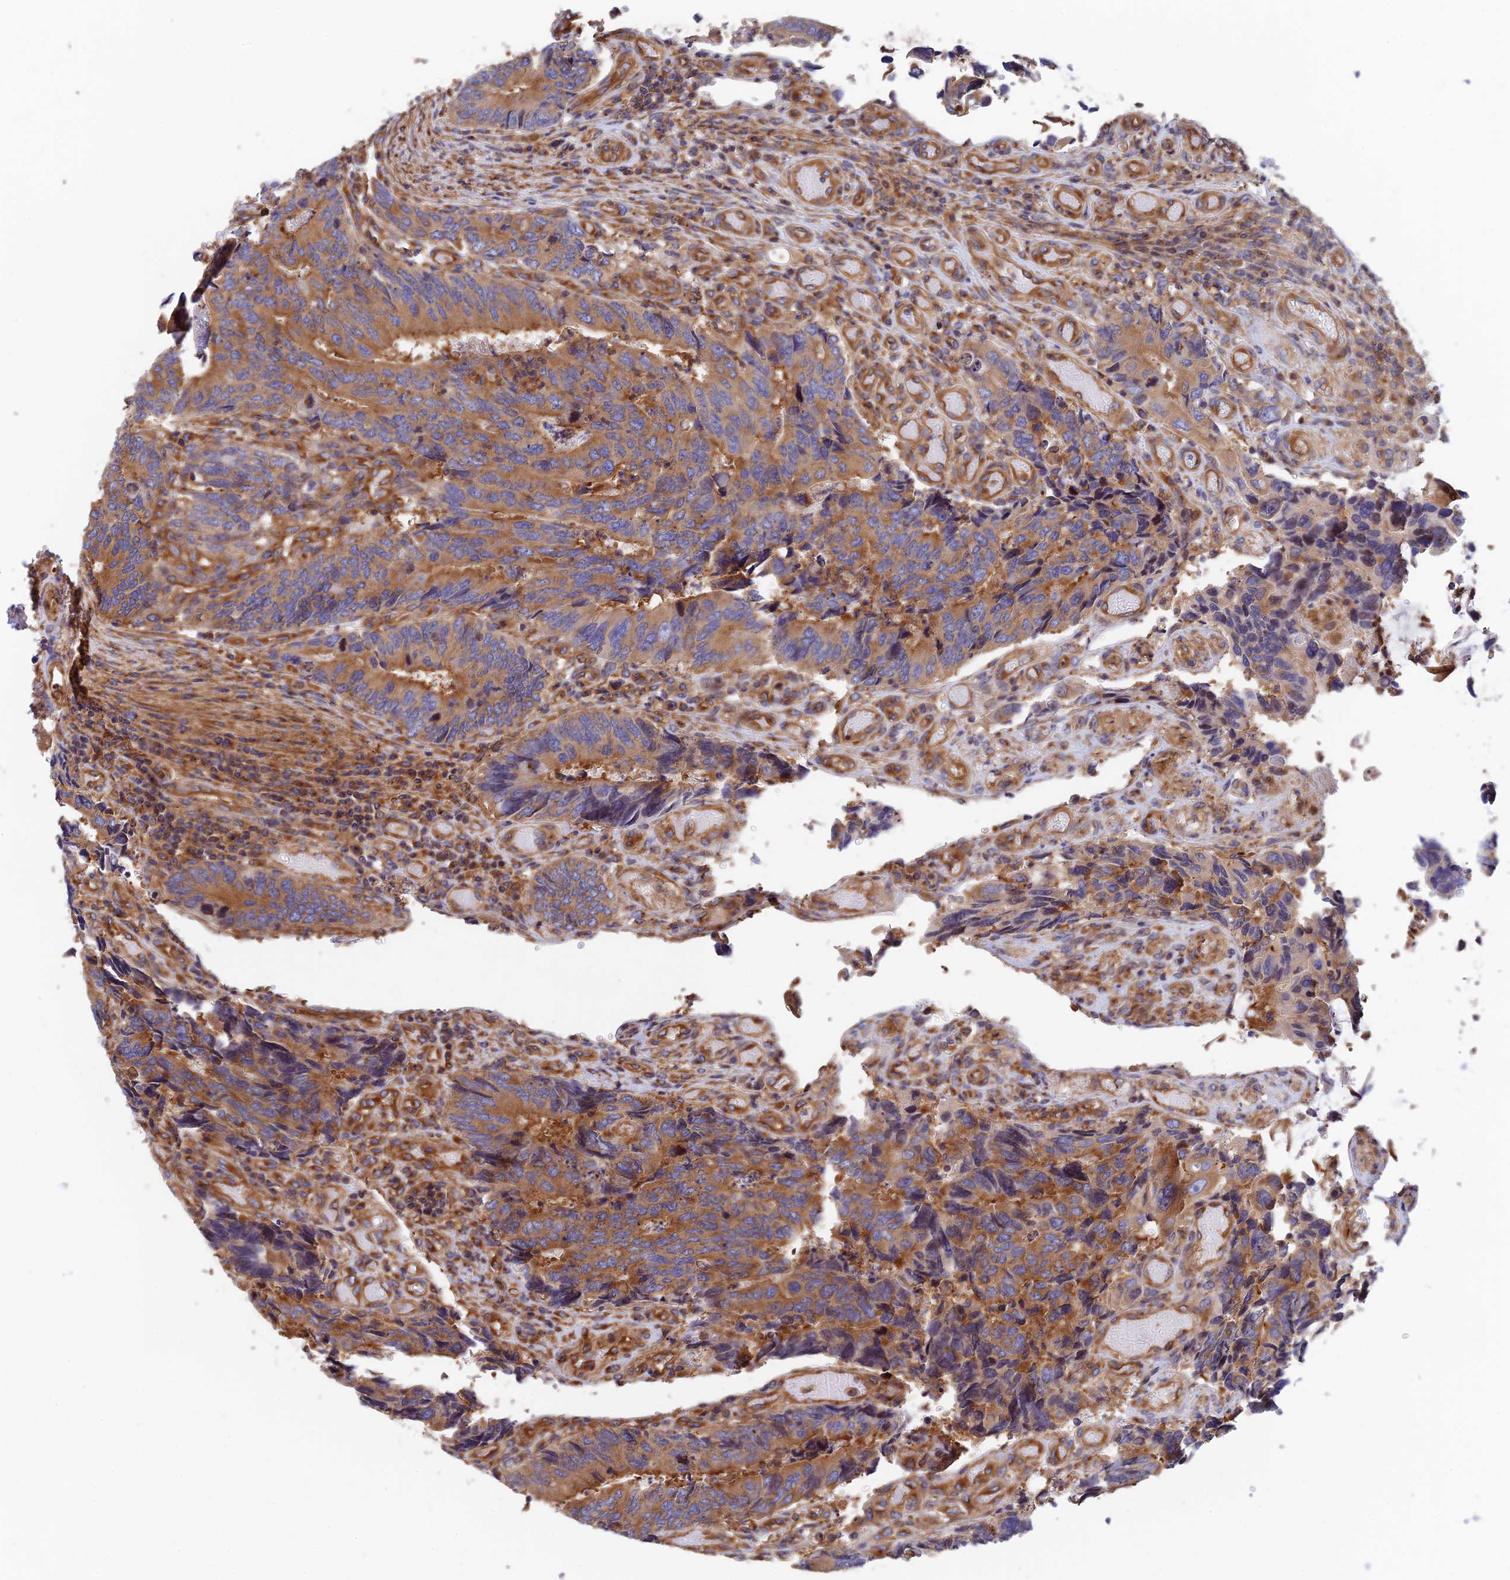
{"staining": {"intensity": "moderate", "quantity": ">75%", "location": "cytoplasmic/membranous"}, "tissue": "colorectal cancer", "cell_type": "Tumor cells", "image_type": "cancer", "snomed": [{"axis": "morphology", "description": "Adenocarcinoma, NOS"}, {"axis": "topography", "description": "Colon"}], "caption": "Moderate cytoplasmic/membranous protein expression is seen in approximately >75% of tumor cells in colorectal cancer. Nuclei are stained in blue.", "gene": "DCTN2", "patient": {"sex": "male", "age": 87}}